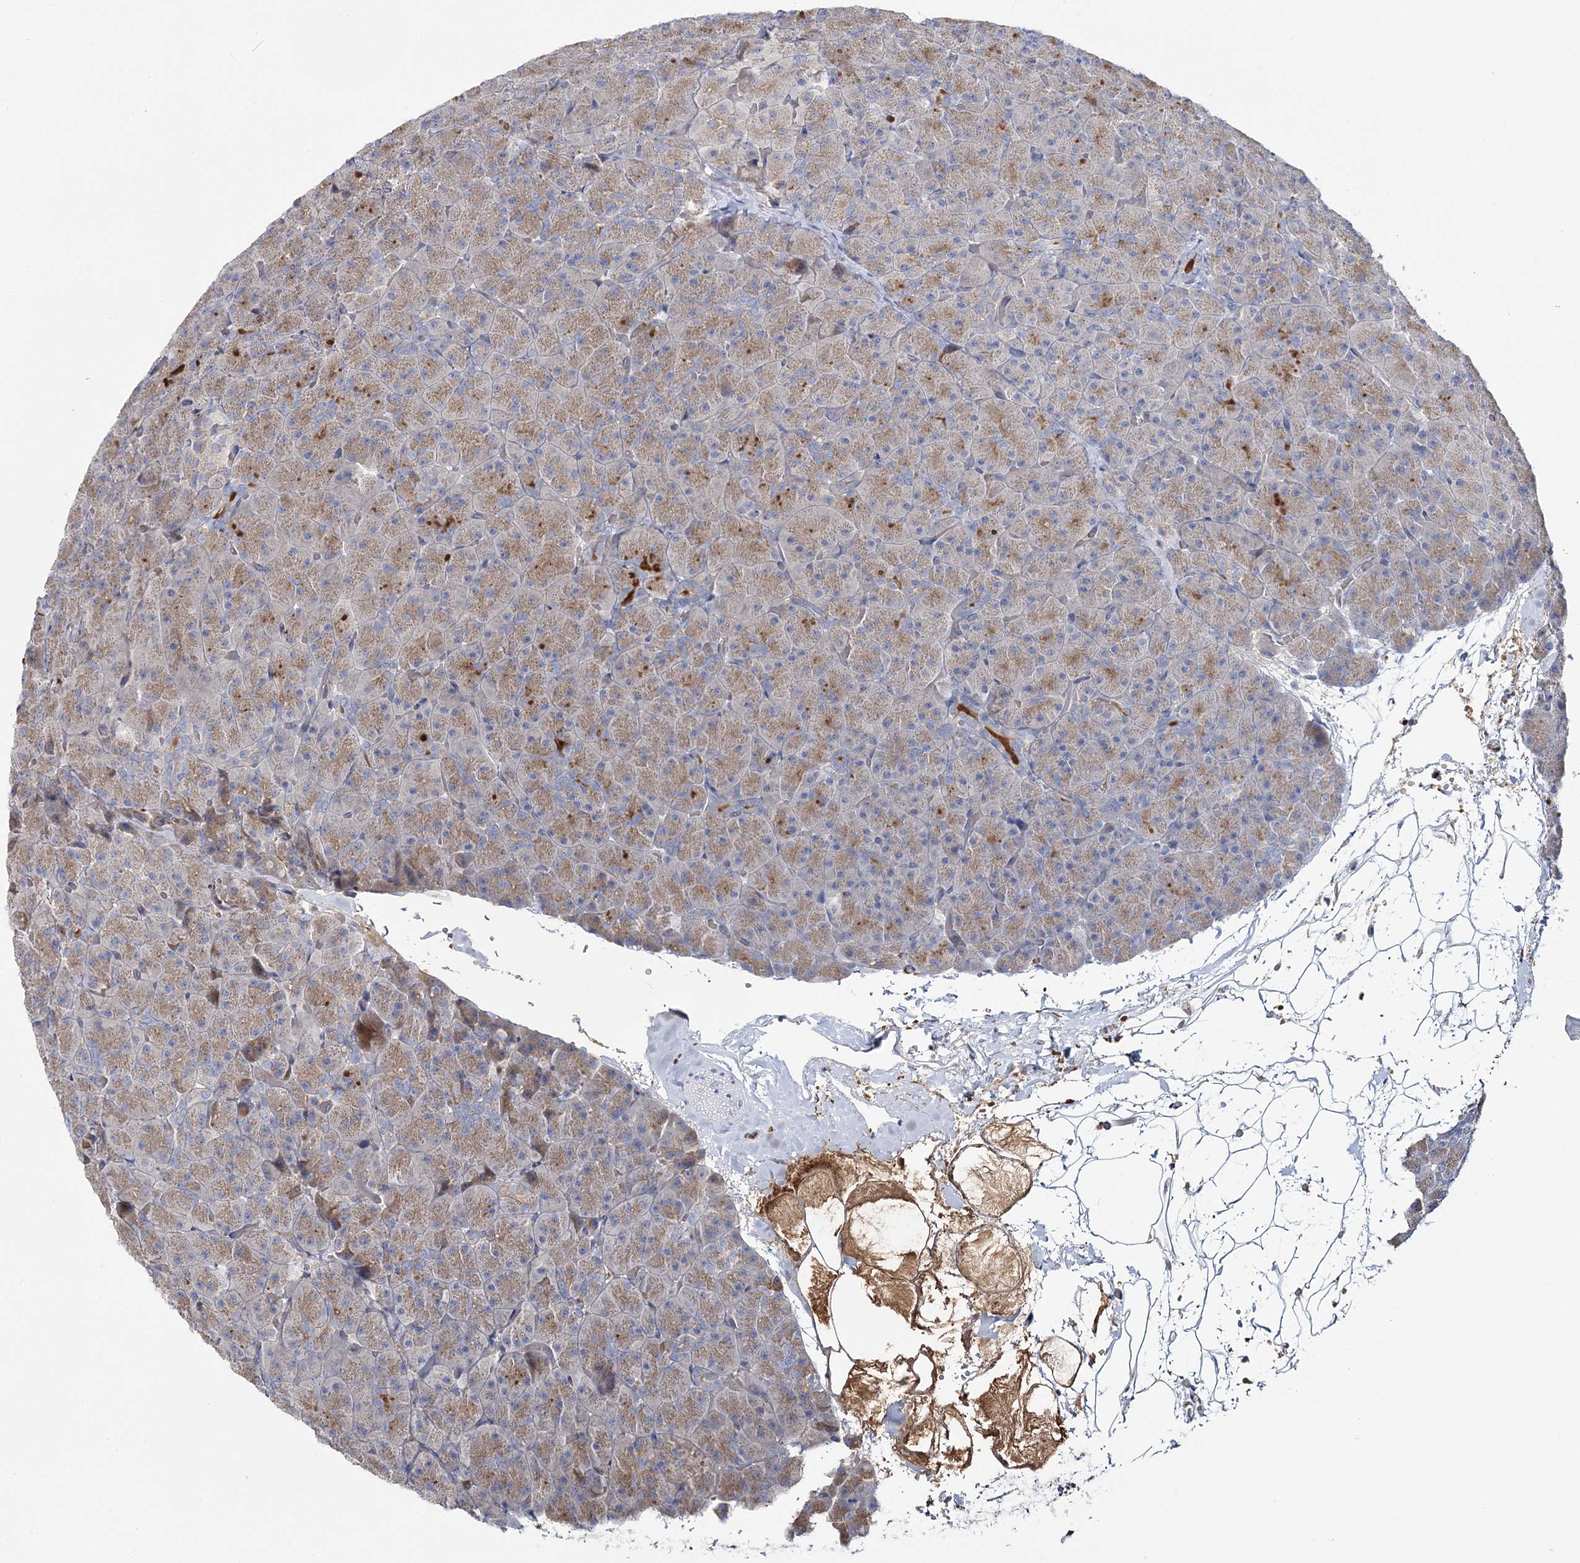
{"staining": {"intensity": "moderate", "quantity": "25%-75%", "location": "cytoplasmic/membranous"}, "tissue": "pancreas", "cell_type": "Exocrine glandular cells", "image_type": "normal", "snomed": [{"axis": "morphology", "description": "Normal tissue, NOS"}, {"axis": "topography", "description": "Pancreas"}], "caption": "Moderate cytoplasmic/membranous protein positivity is identified in approximately 25%-75% of exocrine glandular cells in pancreas.", "gene": "ATP11B", "patient": {"sex": "male", "age": 36}}